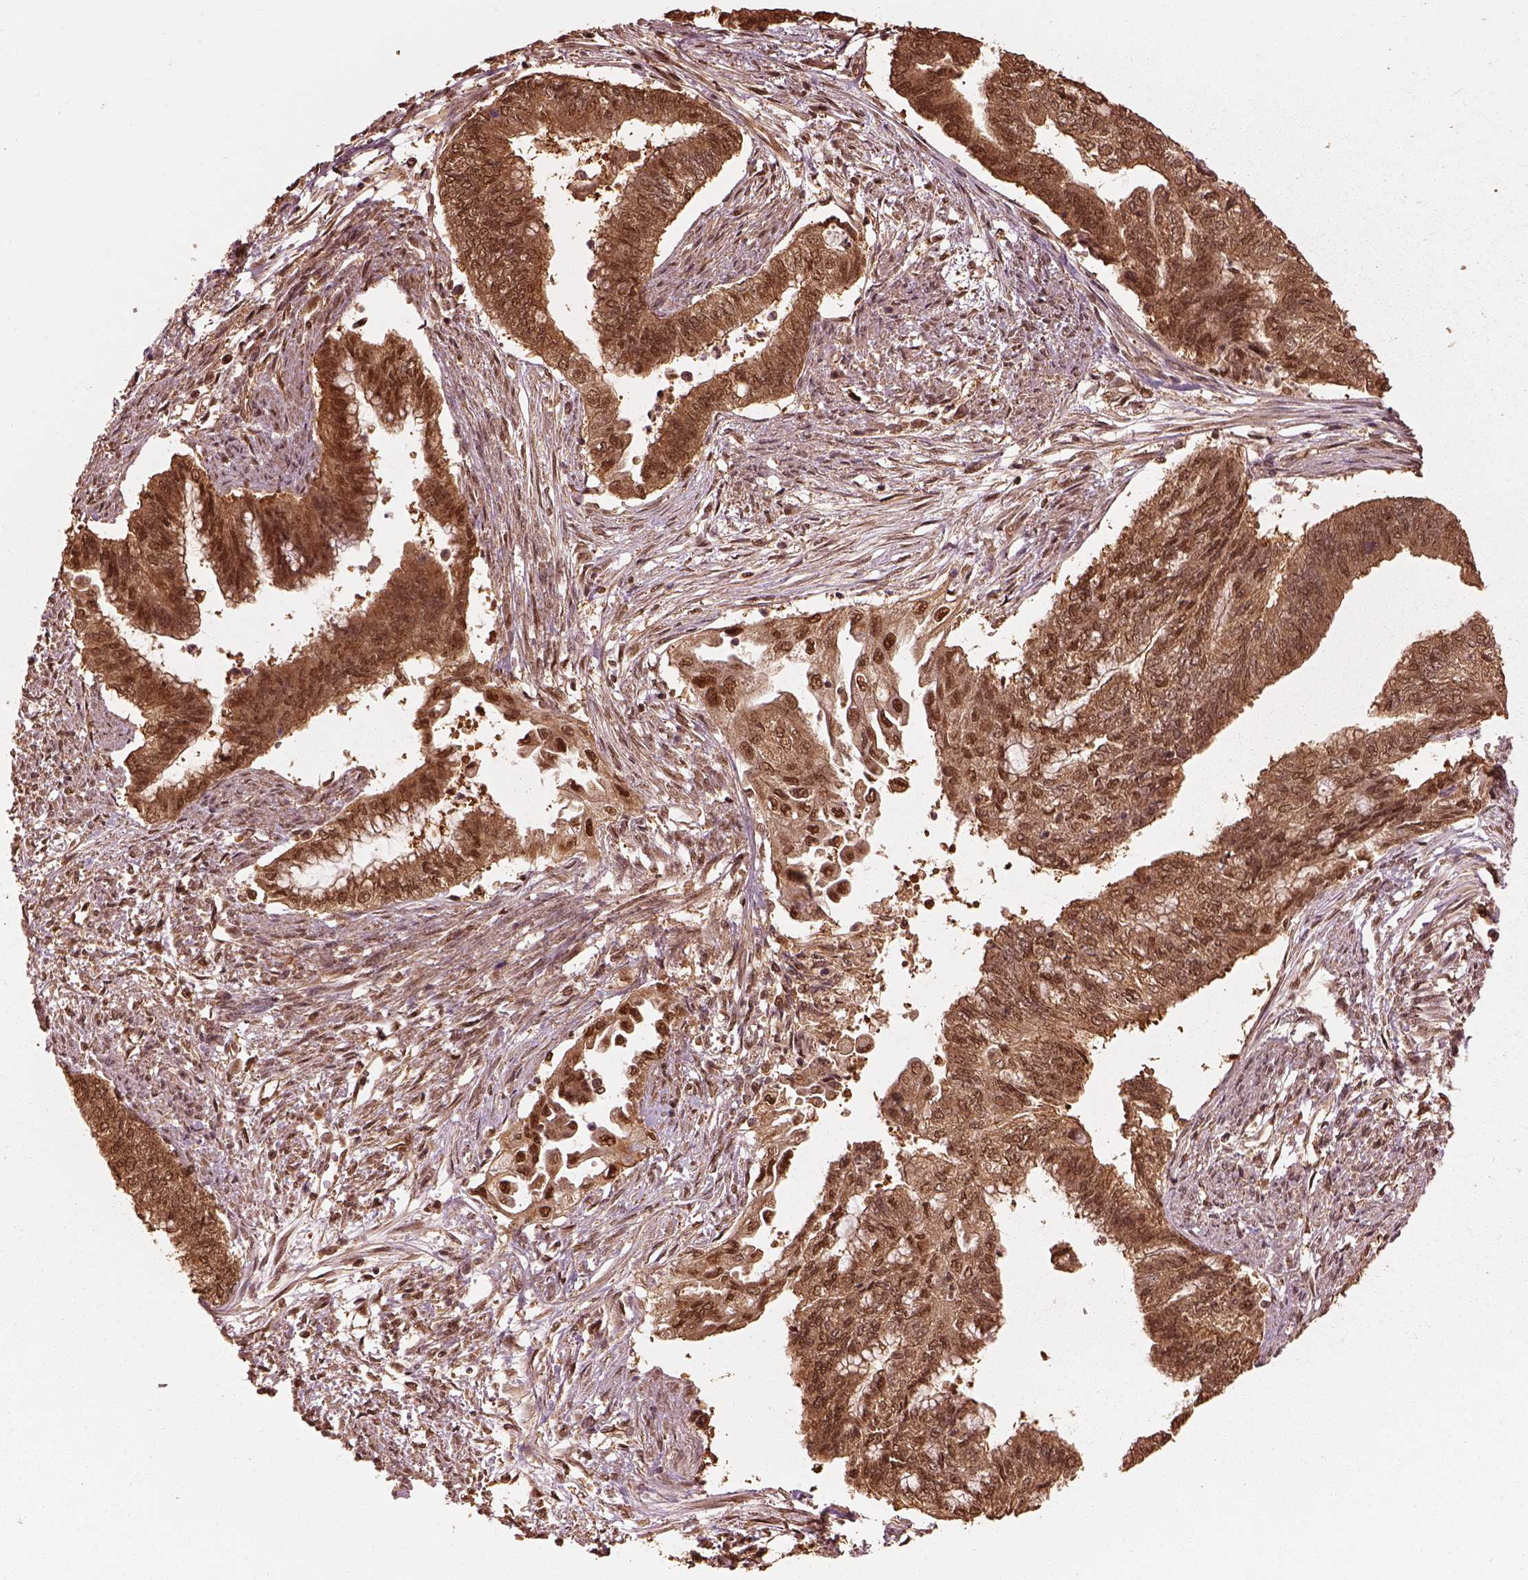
{"staining": {"intensity": "moderate", "quantity": ">75%", "location": "cytoplasmic/membranous,nuclear"}, "tissue": "endometrial cancer", "cell_type": "Tumor cells", "image_type": "cancer", "snomed": [{"axis": "morphology", "description": "Adenocarcinoma, NOS"}, {"axis": "topography", "description": "Endometrium"}], "caption": "Tumor cells display medium levels of moderate cytoplasmic/membranous and nuclear expression in approximately >75% of cells in endometrial cancer.", "gene": "PSMC5", "patient": {"sex": "female", "age": 65}}